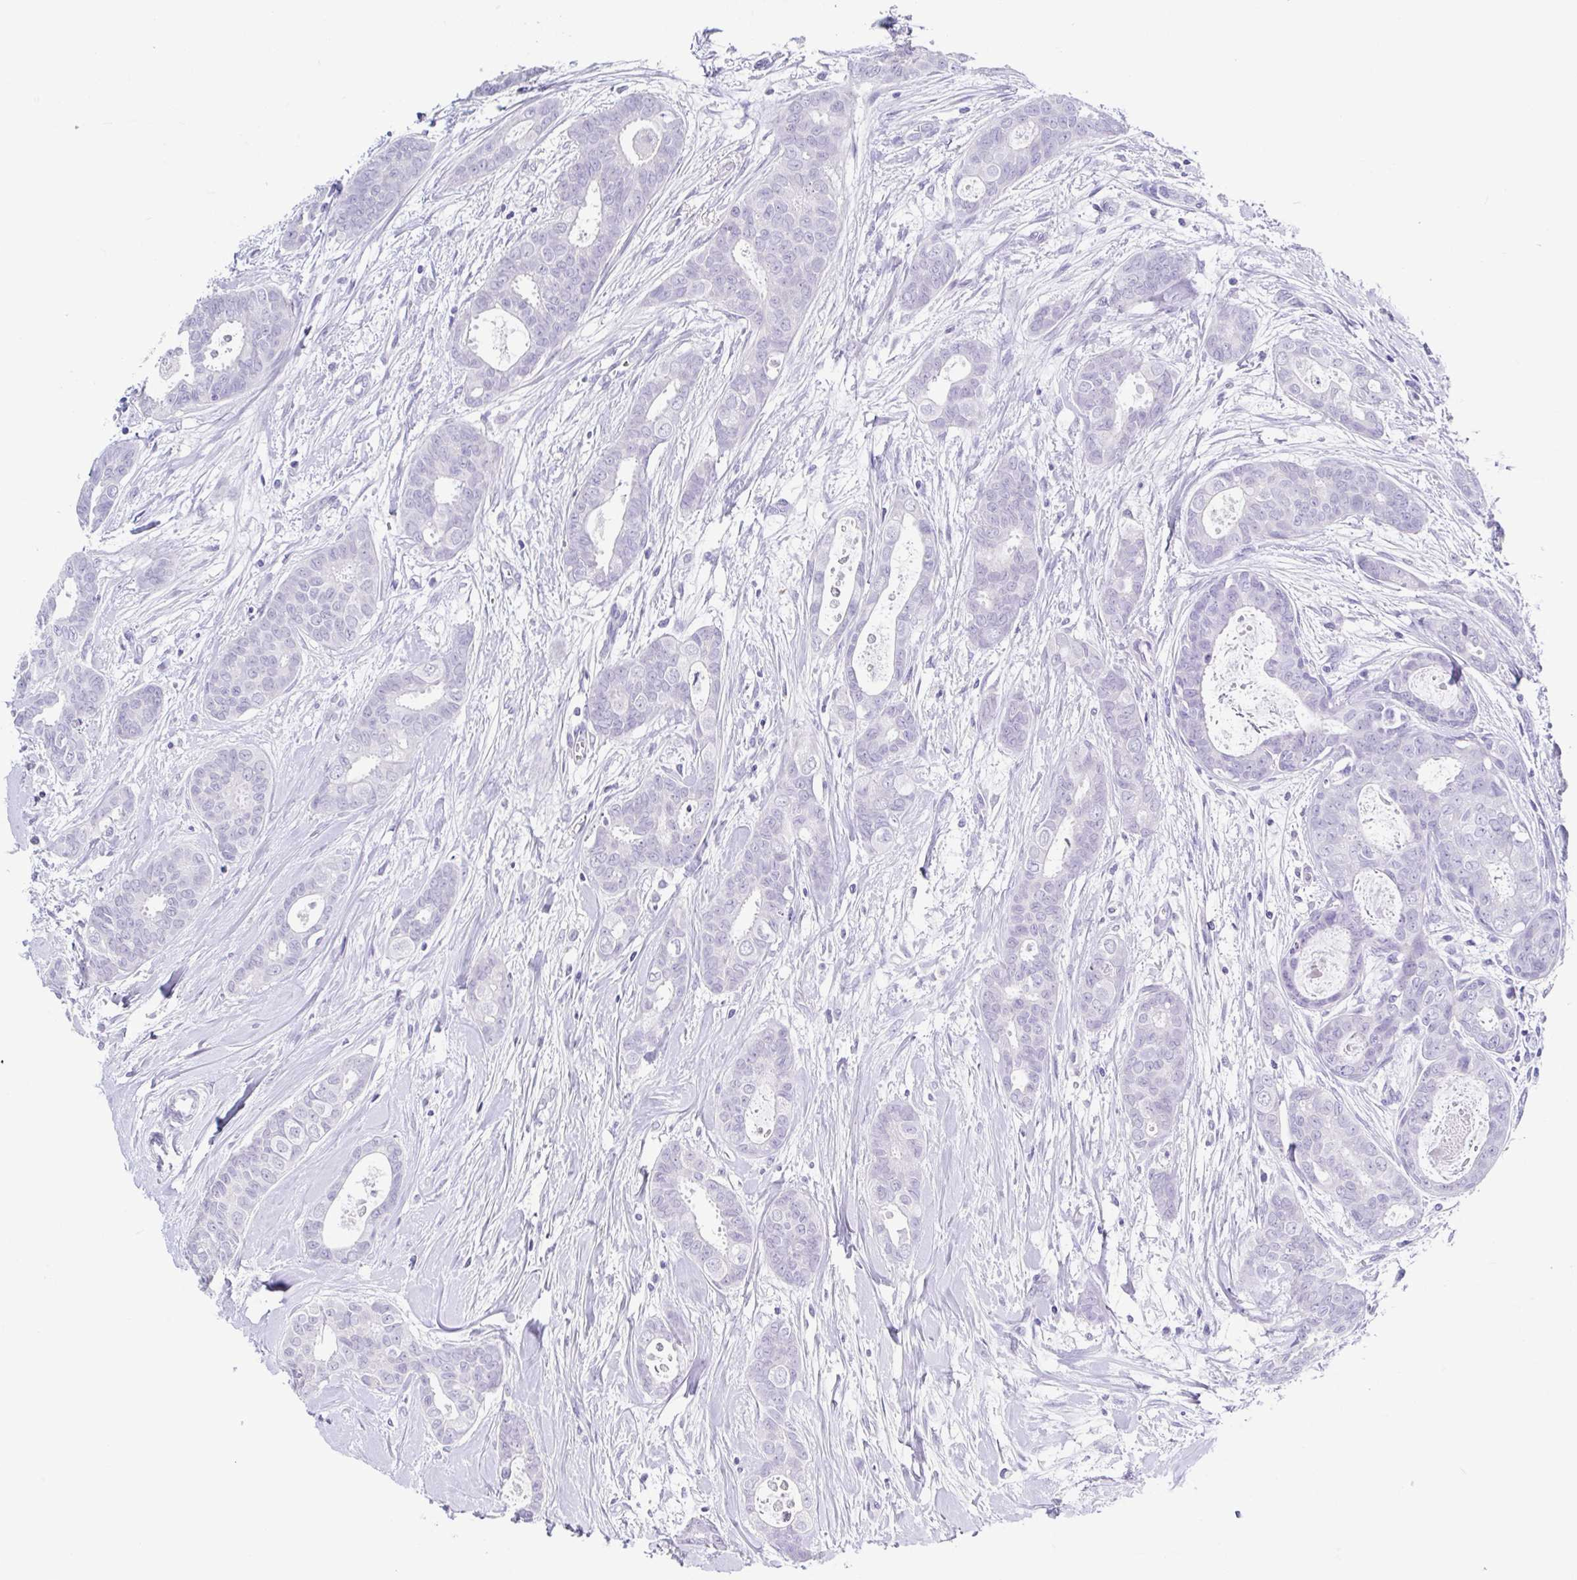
{"staining": {"intensity": "negative", "quantity": "none", "location": "none"}, "tissue": "breast cancer", "cell_type": "Tumor cells", "image_type": "cancer", "snomed": [{"axis": "morphology", "description": "Duct carcinoma"}, {"axis": "topography", "description": "Breast"}], "caption": "DAB immunohistochemical staining of human infiltrating ductal carcinoma (breast) displays no significant staining in tumor cells.", "gene": "RDH11", "patient": {"sex": "female", "age": 45}}